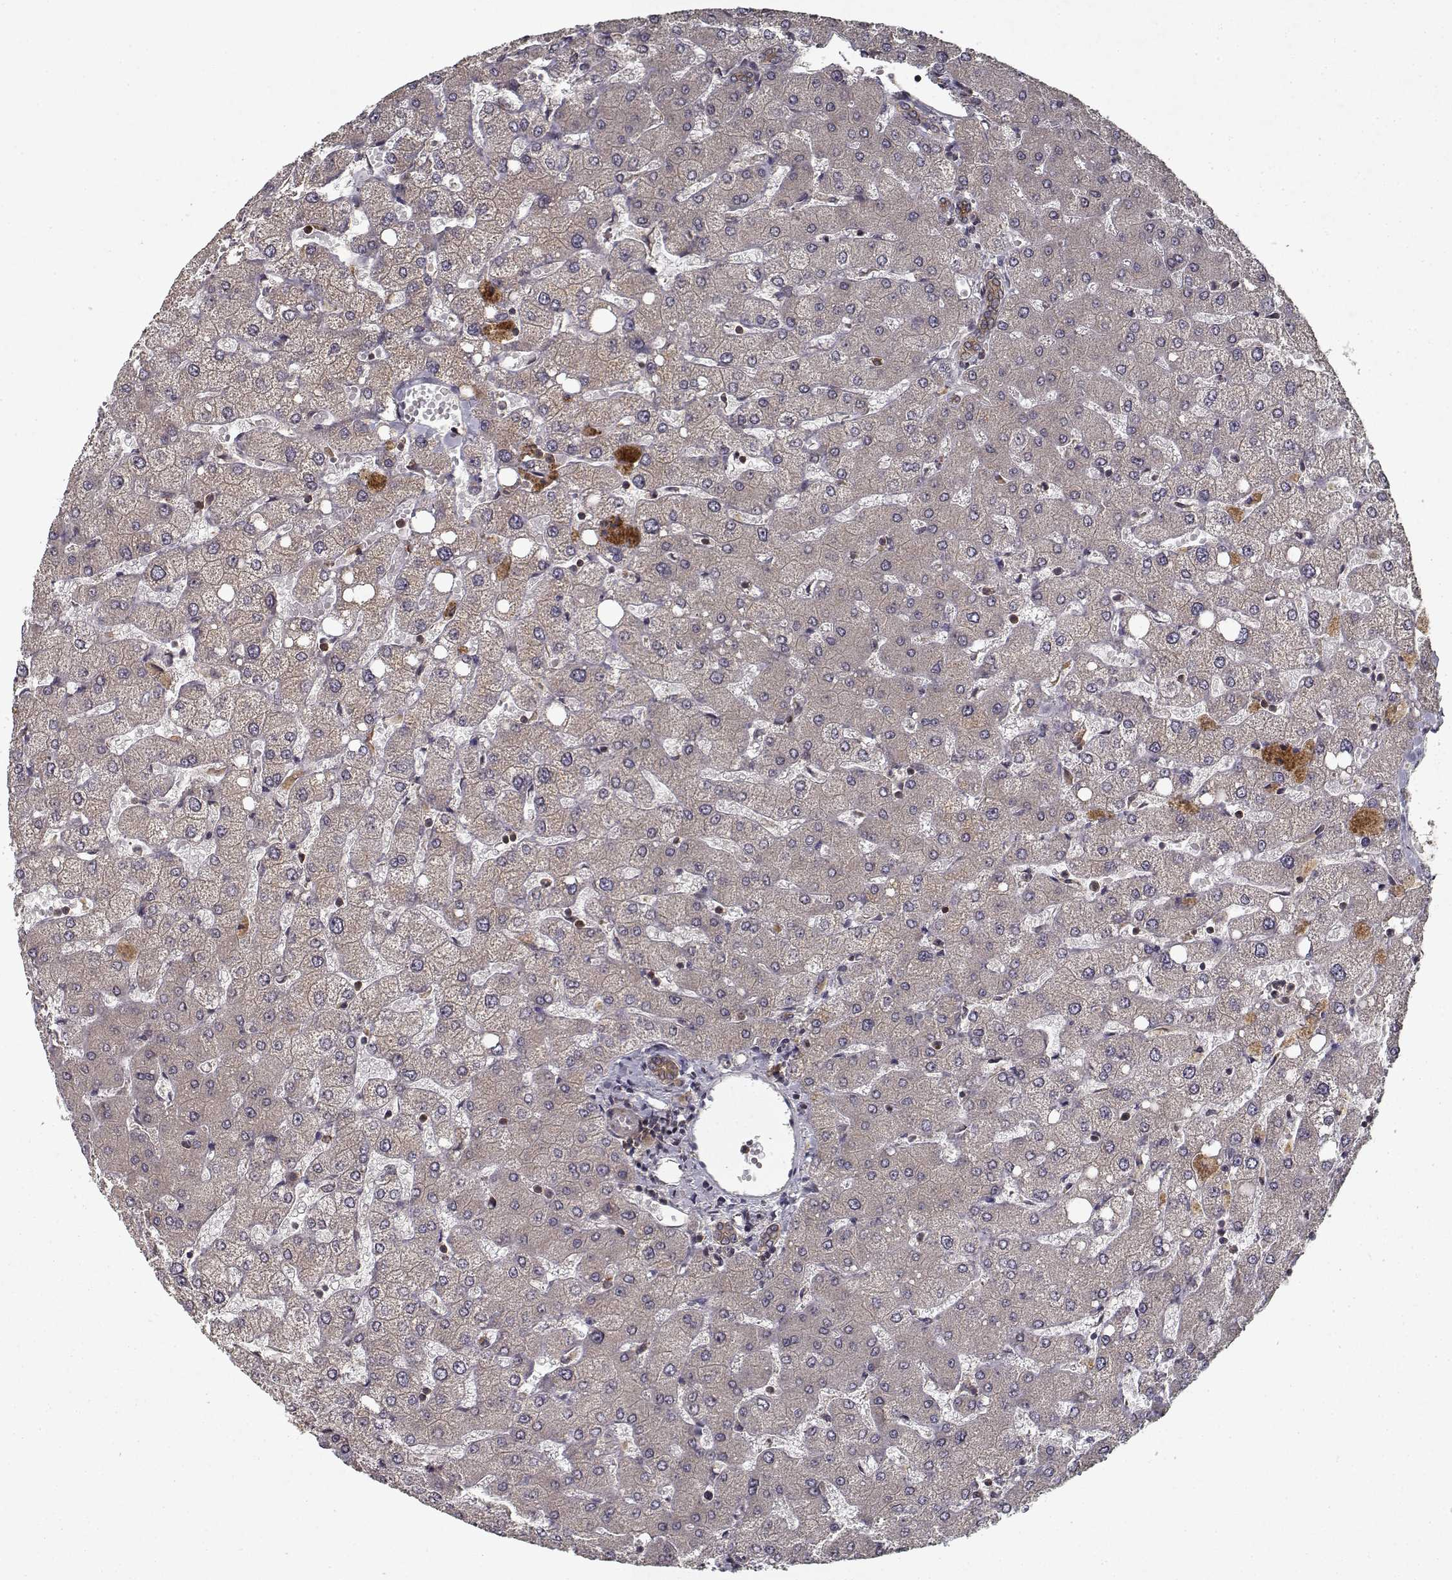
{"staining": {"intensity": "moderate", "quantity": ">75%", "location": "cytoplasmic/membranous"}, "tissue": "liver", "cell_type": "Cholangiocytes", "image_type": "normal", "snomed": [{"axis": "morphology", "description": "Normal tissue, NOS"}, {"axis": "topography", "description": "Liver"}], "caption": "This is a photomicrograph of IHC staining of benign liver, which shows moderate positivity in the cytoplasmic/membranous of cholangiocytes.", "gene": "PPP1R12A", "patient": {"sex": "female", "age": 54}}